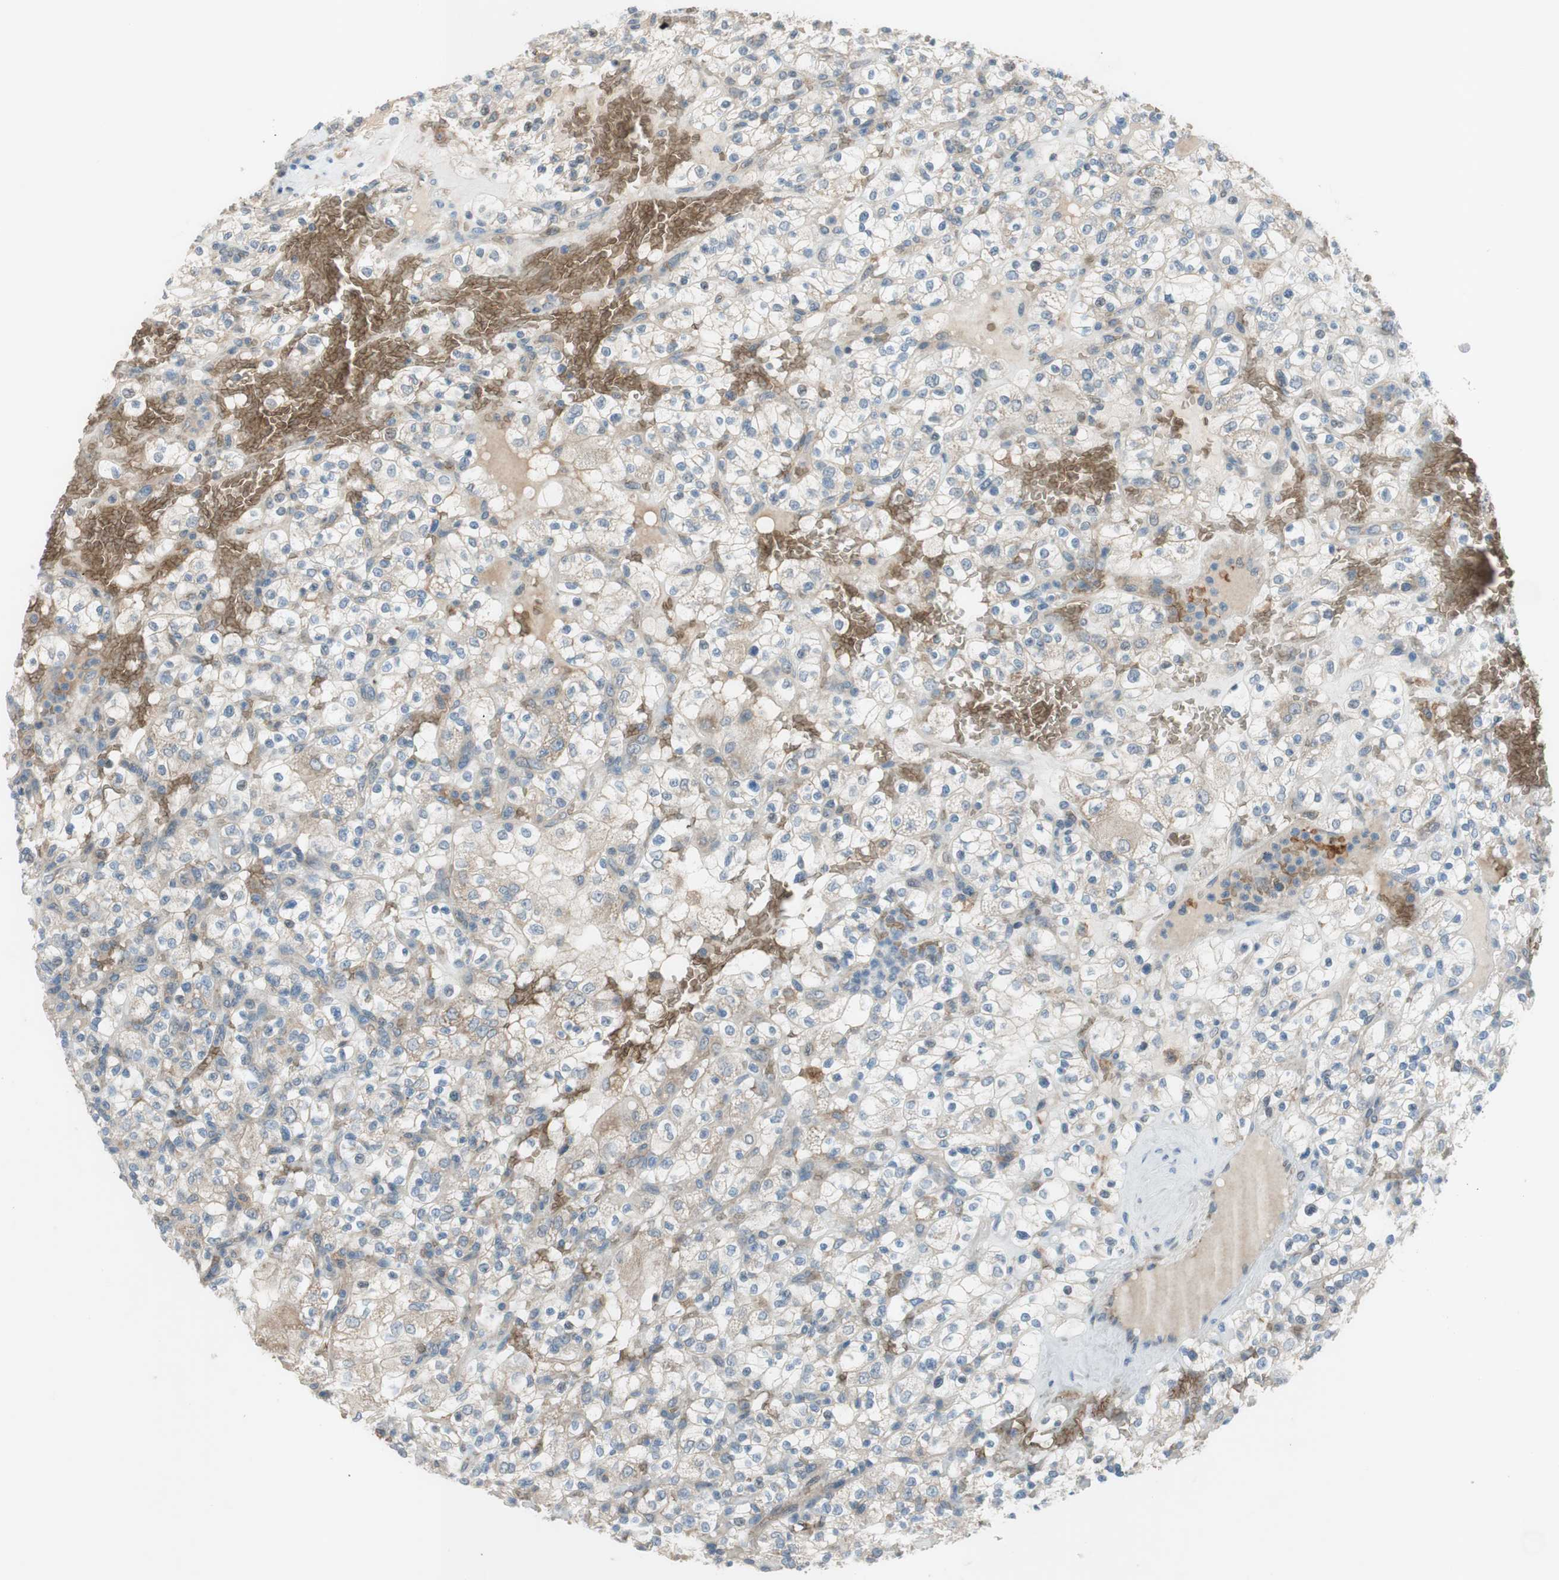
{"staining": {"intensity": "weak", "quantity": "<25%", "location": "cytoplasmic/membranous"}, "tissue": "renal cancer", "cell_type": "Tumor cells", "image_type": "cancer", "snomed": [{"axis": "morphology", "description": "Normal tissue, NOS"}, {"axis": "morphology", "description": "Adenocarcinoma, NOS"}, {"axis": "topography", "description": "Kidney"}], "caption": "The immunohistochemistry histopathology image has no significant positivity in tumor cells of adenocarcinoma (renal) tissue.", "gene": "GYPC", "patient": {"sex": "female", "age": 72}}